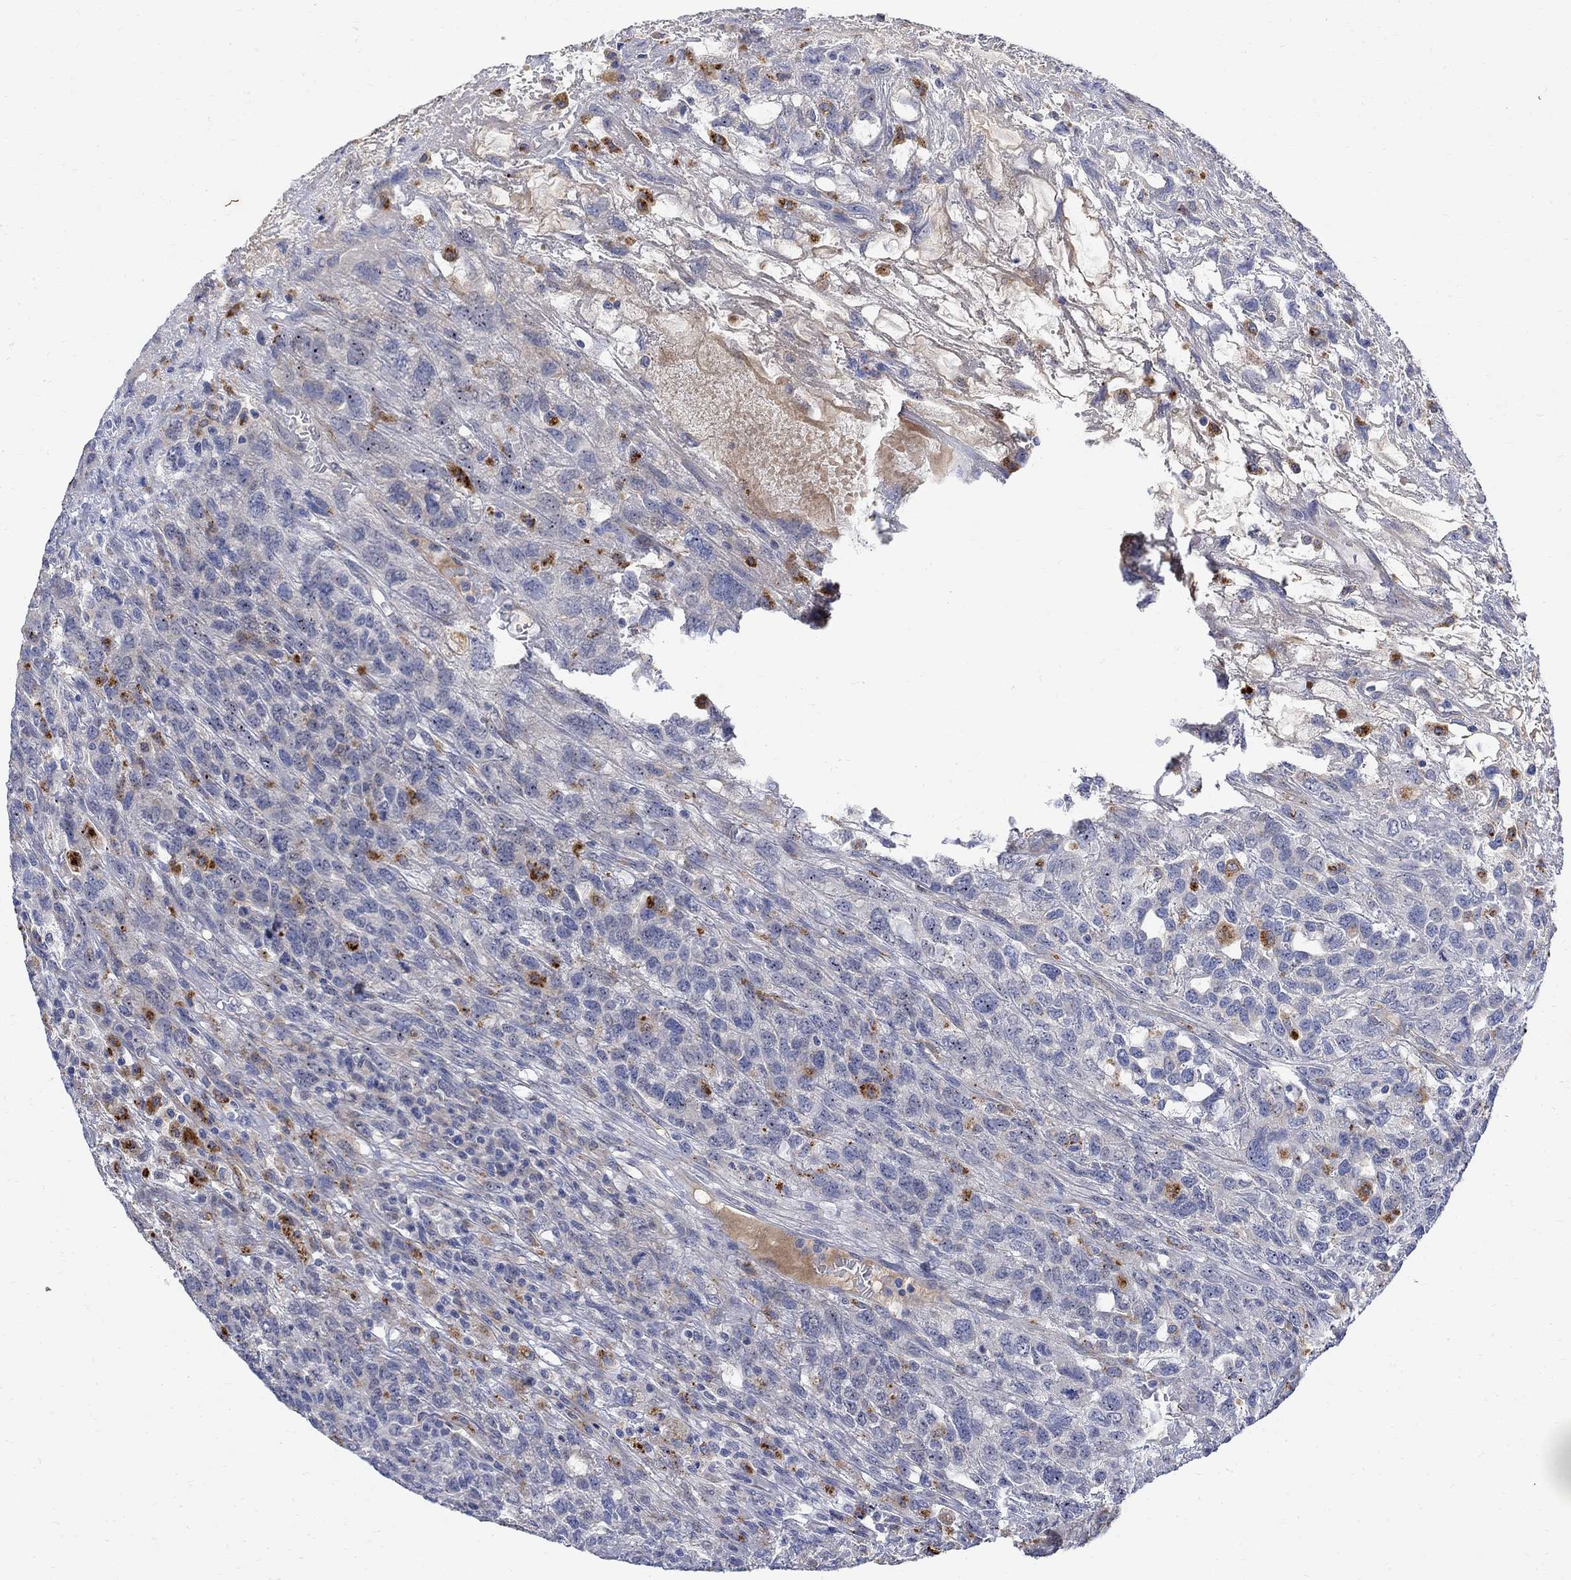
{"staining": {"intensity": "negative", "quantity": "none", "location": "none"}, "tissue": "testis cancer", "cell_type": "Tumor cells", "image_type": "cancer", "snomed": [{"axis": "morphology", "description": "Seminoma, NOS"}, {"axis": "topography", "description": "Testis"}], "caption": "The IHC histopathology image has no significant positivity in tumor cells of testis cancer (seminoma) tissue. Nuclei are stained in blue.", "gene": "FNDC5", "patient": {"sex": "male", "age": 52}}